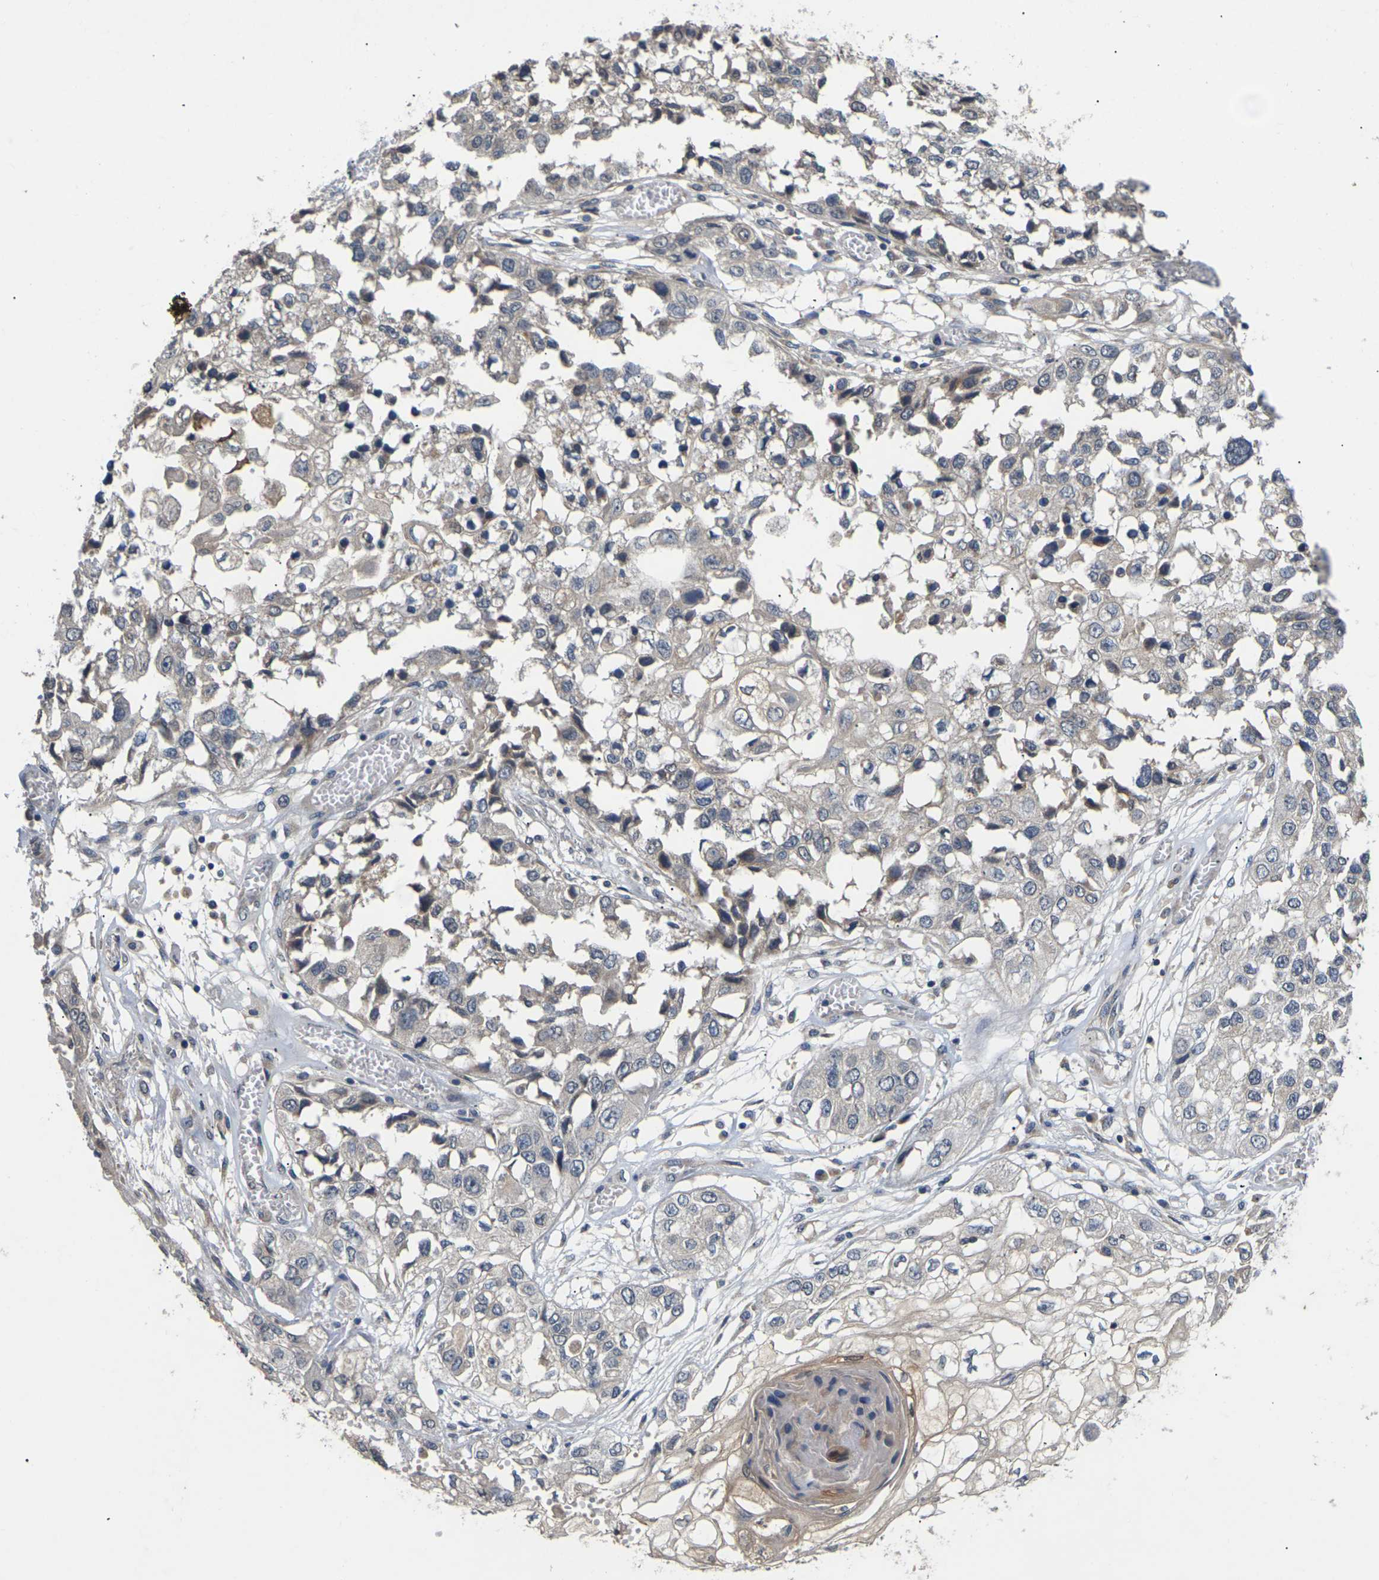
{"staining": {"intensity": "negative", "quantity": "none", "location": "none"}, "tissue": "lung cancer", "cell_type": "Tumor cells", "image_type": "cancer", "snomed": [{"axis": "morphology", "description": "Squamous cell carcinoma, NOS"}, {"axis": "topography", "description": "Lung"}], "caption": "Squamous cell carcinoma (lung) was stained to show a protein in brown. There is no significant staining in tumor cells.", "gene": "SLC2A2", "patient": {"sex": "male", "age": 71}}